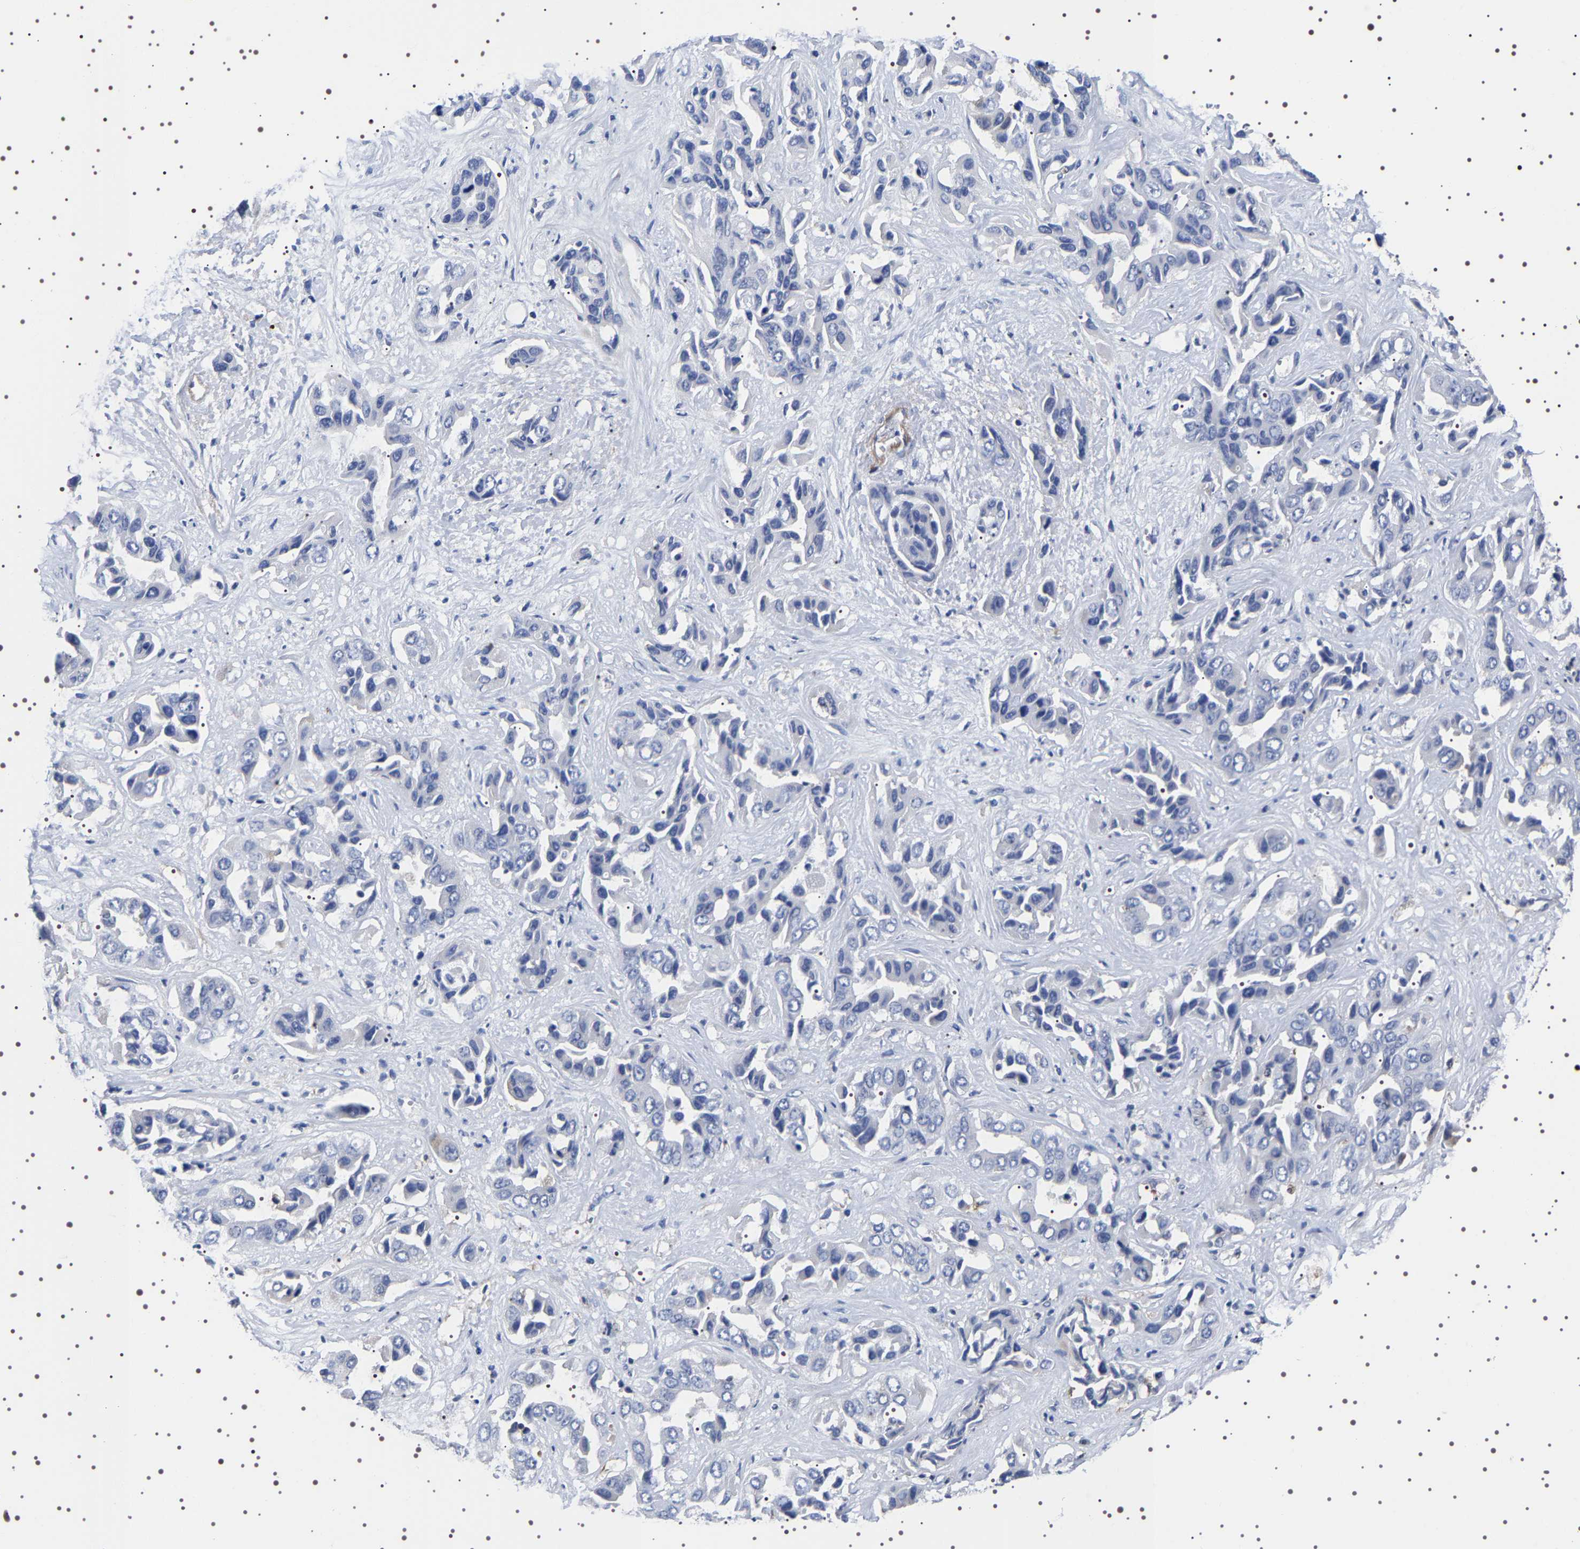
{"staining": {"intensity": "negative", "quantity": "none", "location": "none"}, "tissue": "liver cancer", "cell_type": "Tumor cells", "image_type": "cancer", "snomed": [{"axis": "morphology", "description": "Cholangiocarcinoma"}, {"axis": "topography", "description": "Liver"}], "caption": "Human liver cholangiocarcinoma stained for a protein using IHC reveals no staining in tumor cells.", "gene": "DARS1", "patient": {"sex": "female", "age": 52}}